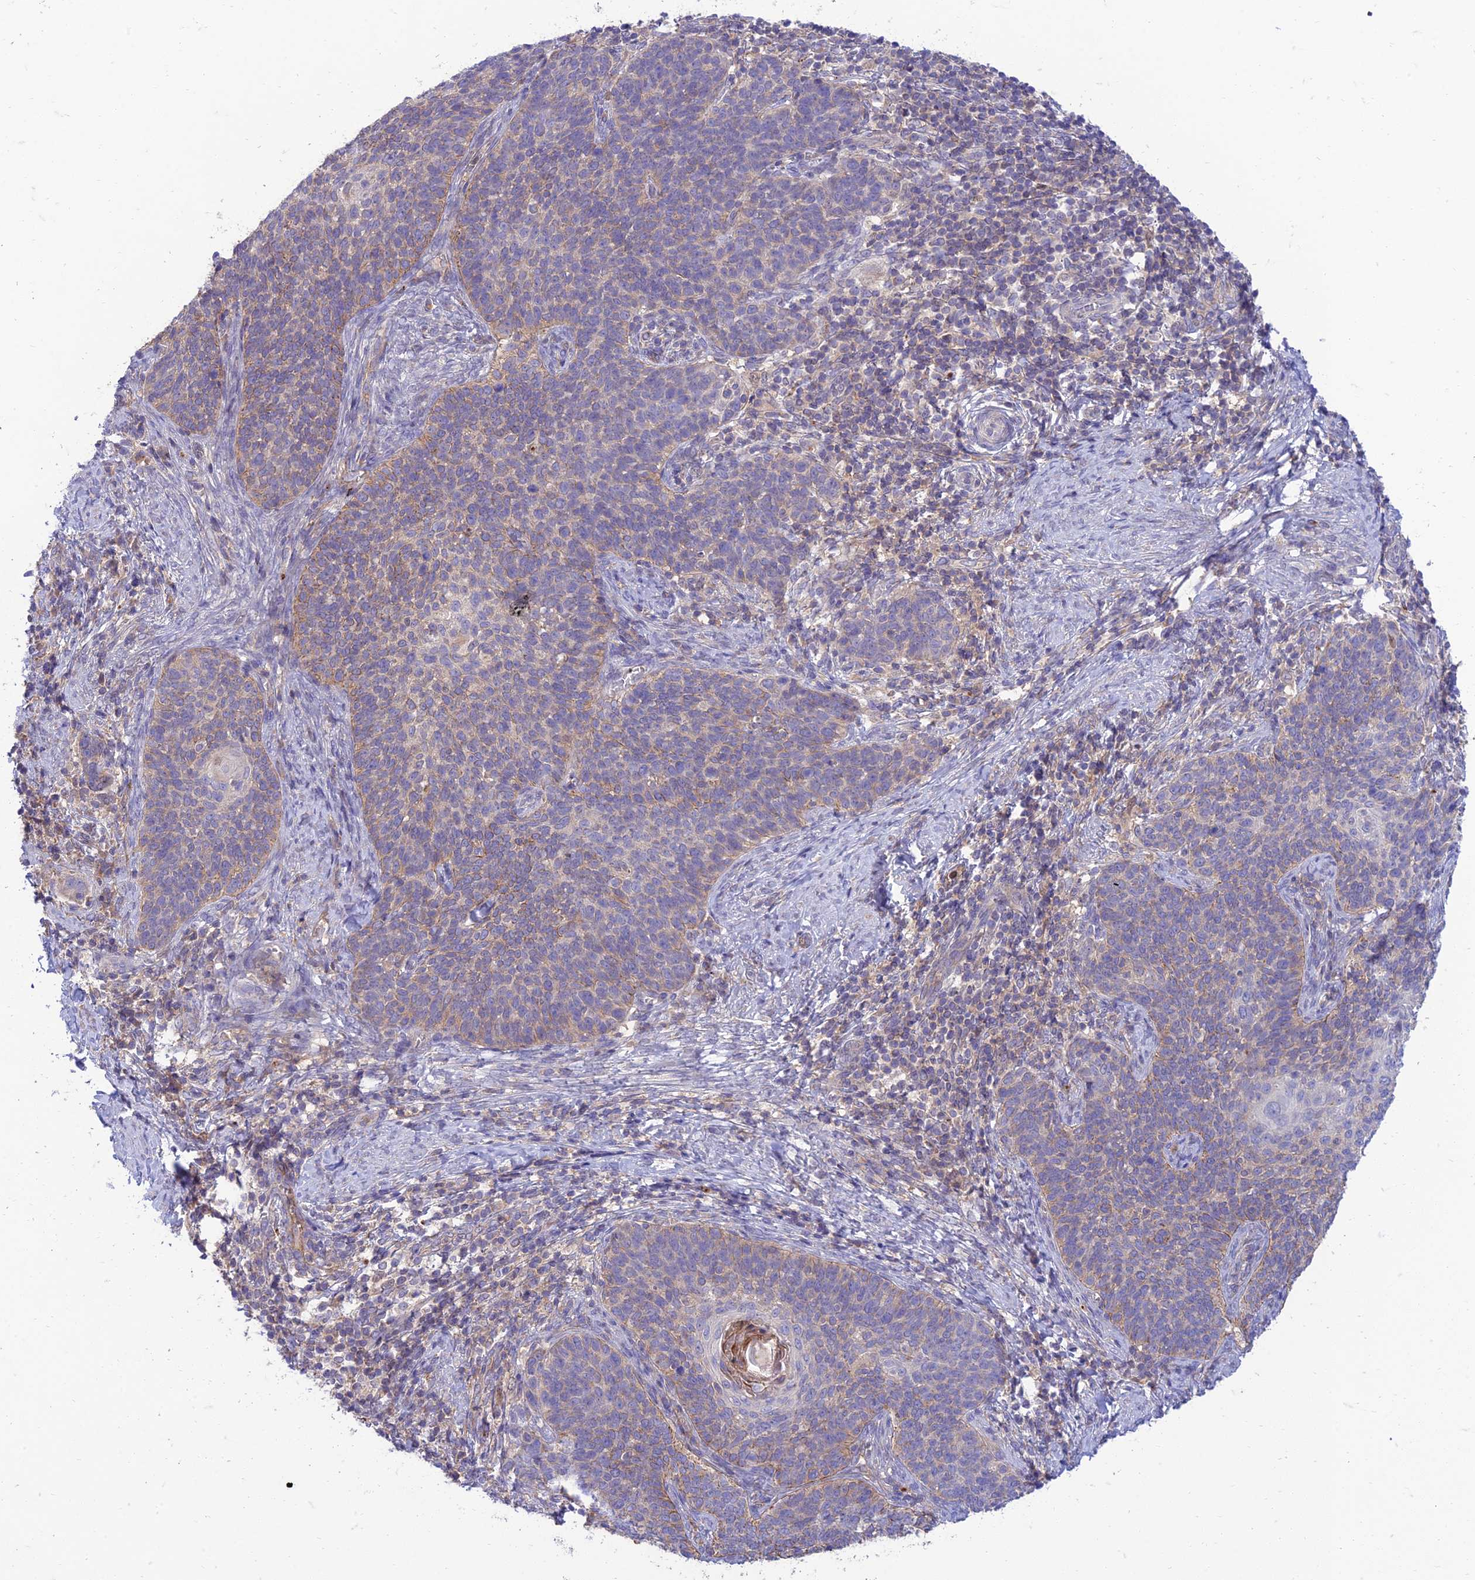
{"staining": {"intensity": "moderate", "quantity": "25%-75%", "location": "cytoplasmic/membranous"}, "tissue": "cervical cancer", "cell_type": "Tumor cells", "image_type": "cancer", "snomed": [{"axis": "morphology", "description": "Normal tissue, NOS"}, {"axis": "morphology", "description": "Squamous cell carcinoma, NOS"}, {"axis": "topography", "description": "Cervix"}], "caption": "Brown immunohistochemical staining in cervical cancer (squamous cell carcinoma) exhibits moderate cytoplasmic/membranous staining in about 25%-75% of tumor cells.", "gene": "IRAK3", "patient": {"sex": "female", "age": 39}}